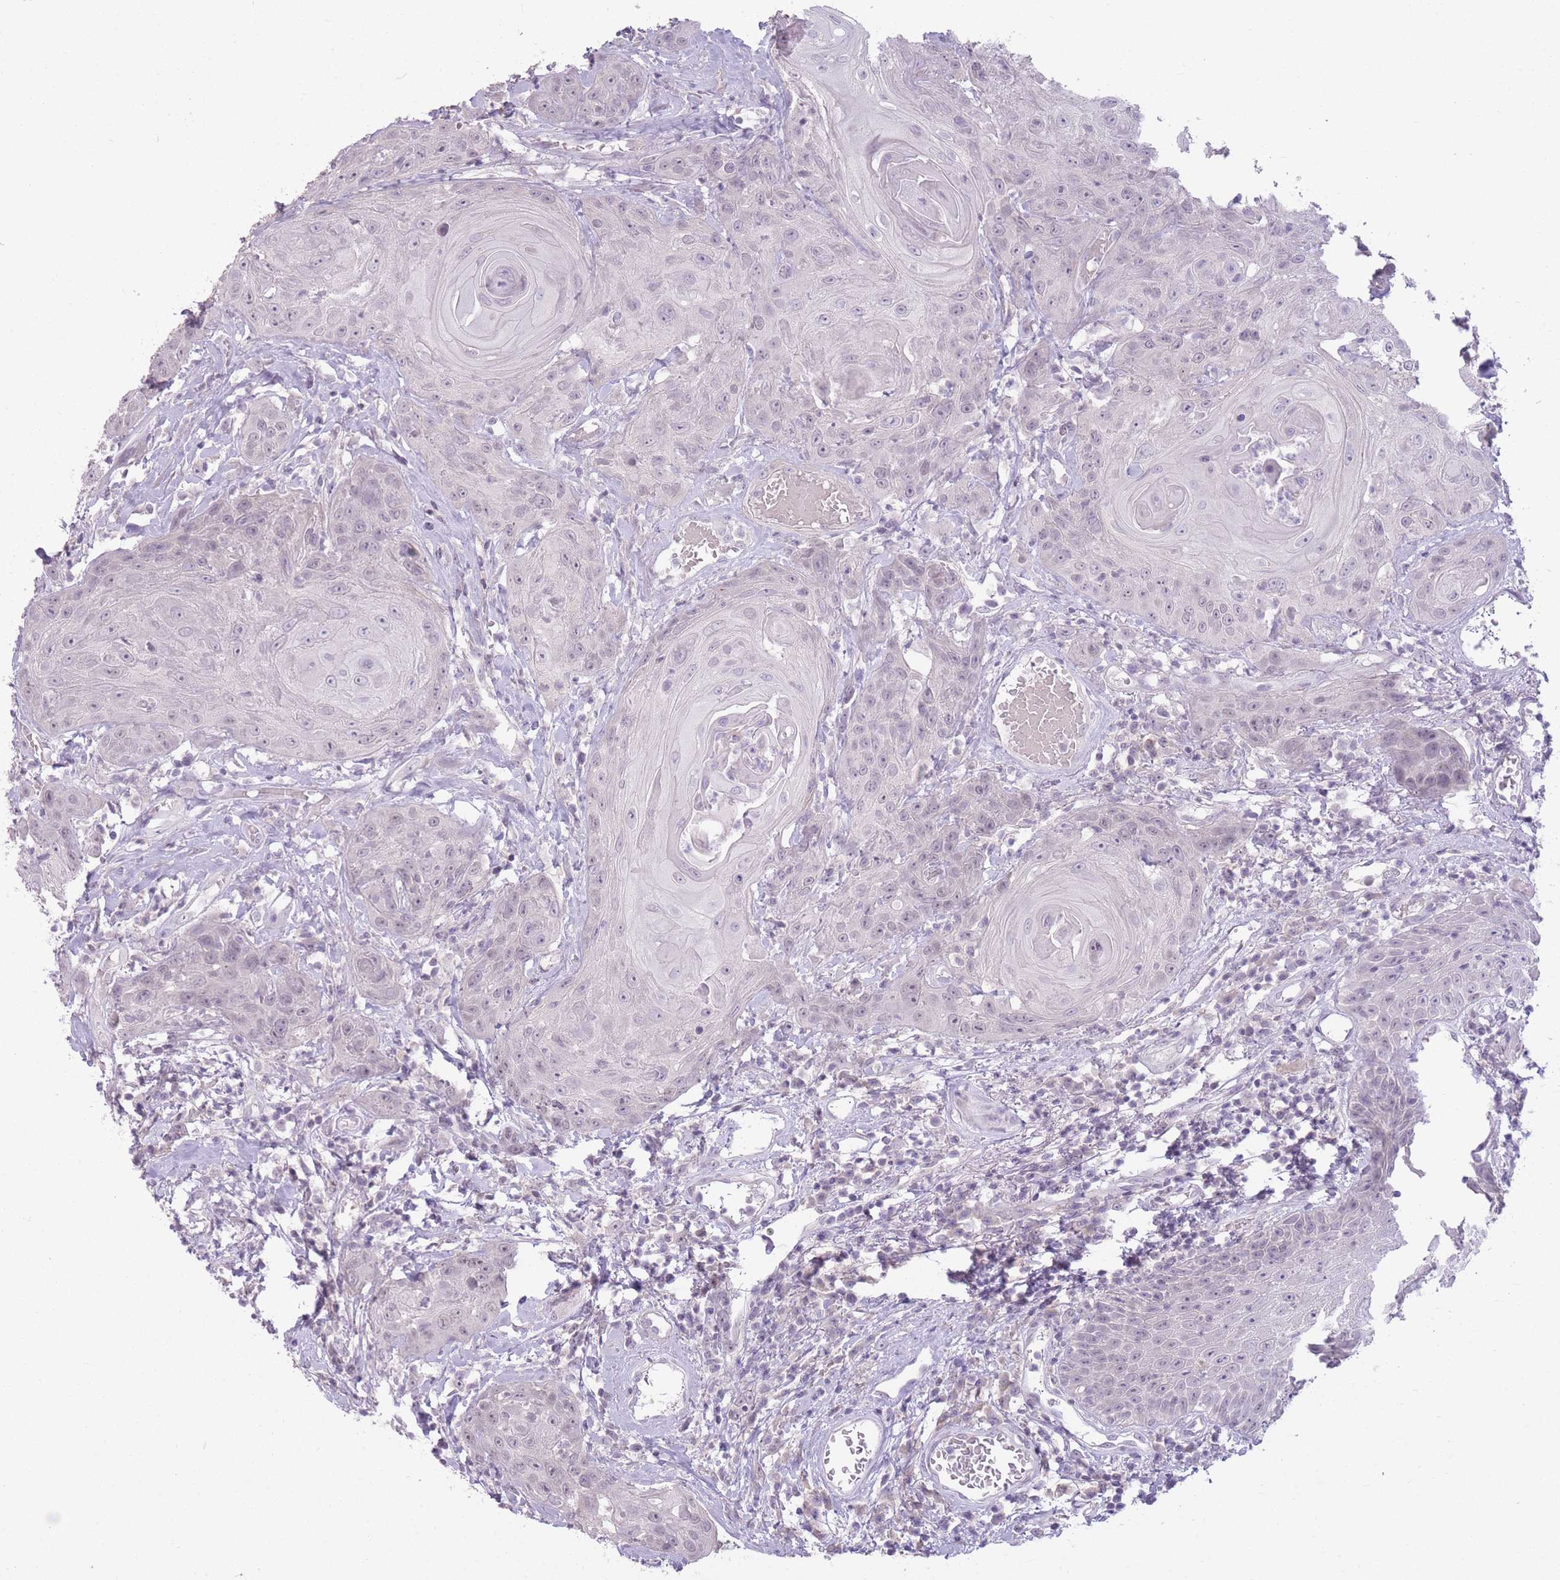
{"staining": {"intensity": "negative", "quantity": "none", "location": "none"}, "tissue": "head and neck cancer", "cell_type": "Tumor cells", "image_type": "cancer", "snomed": [{"axis": "morphology", "description": "Squamous cell carcinoma, NOS"}, {"axis": "topography", "description": "Head-Neck"}], "caption": "Histopathology image shows no protein positivity in tumor cells of squamous cell carcinoma (head and neck) tissue. (Stains: DAB IHC with hematoxylin counter stain, Microscopy: brightfield microscopy at high magnification).", "gene": "ZBTB24", "patient": {"sex": "female", "age": 59}}